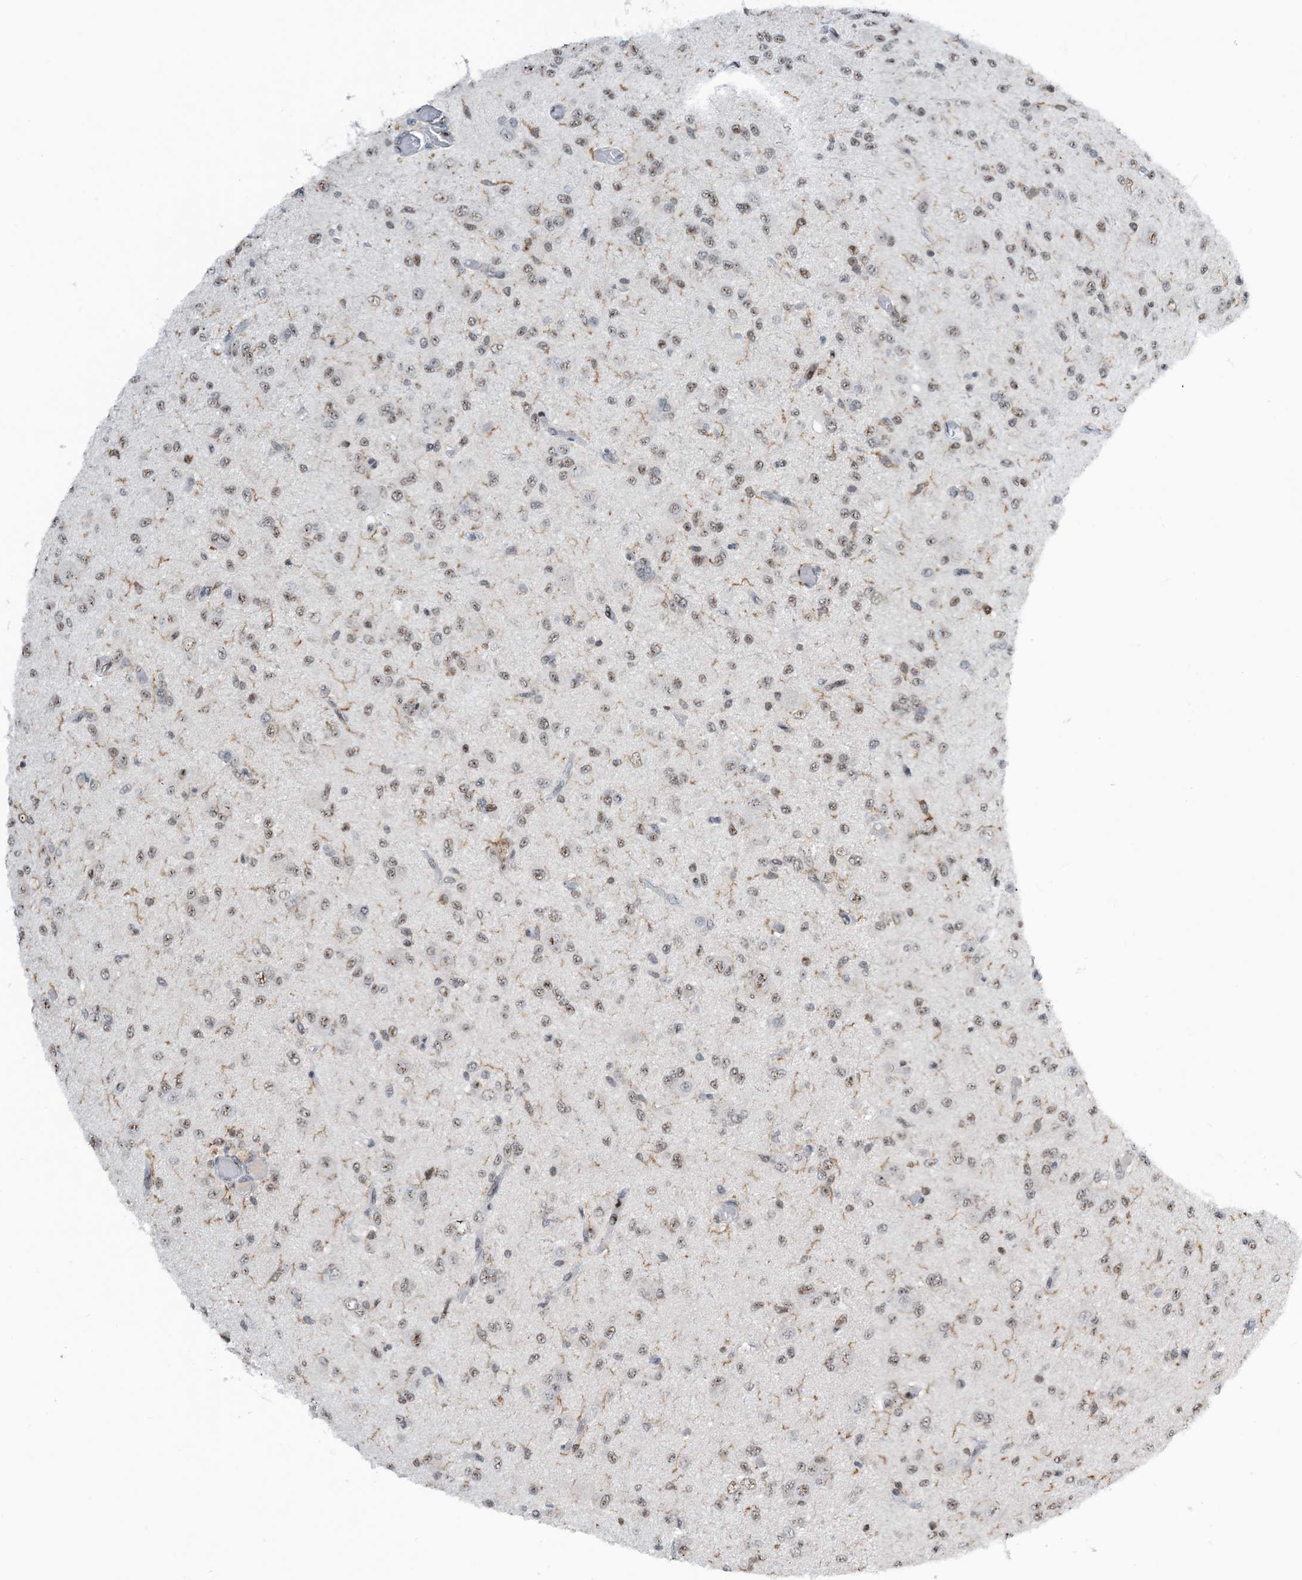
{"staining": {"intensity": "weak", "quantity": ">75%", "location": "nuclear"}, "tissue": "glioma", "cell_type": "Tumor cells", "image_type": "cancer", "snomed": [{"axis": "morphology", "description": "Glioma, malignant, High grade"}, {"axis": "topography", "description": "Brain"}], "caption": "Malignant high-grade glioma was stained to show a protein in brown. There is low levels of weak nuclear expression in approximately >75% of tumor cells.", "gene": "HEMK1", "patient": {"sex": "female", "age": 59}}